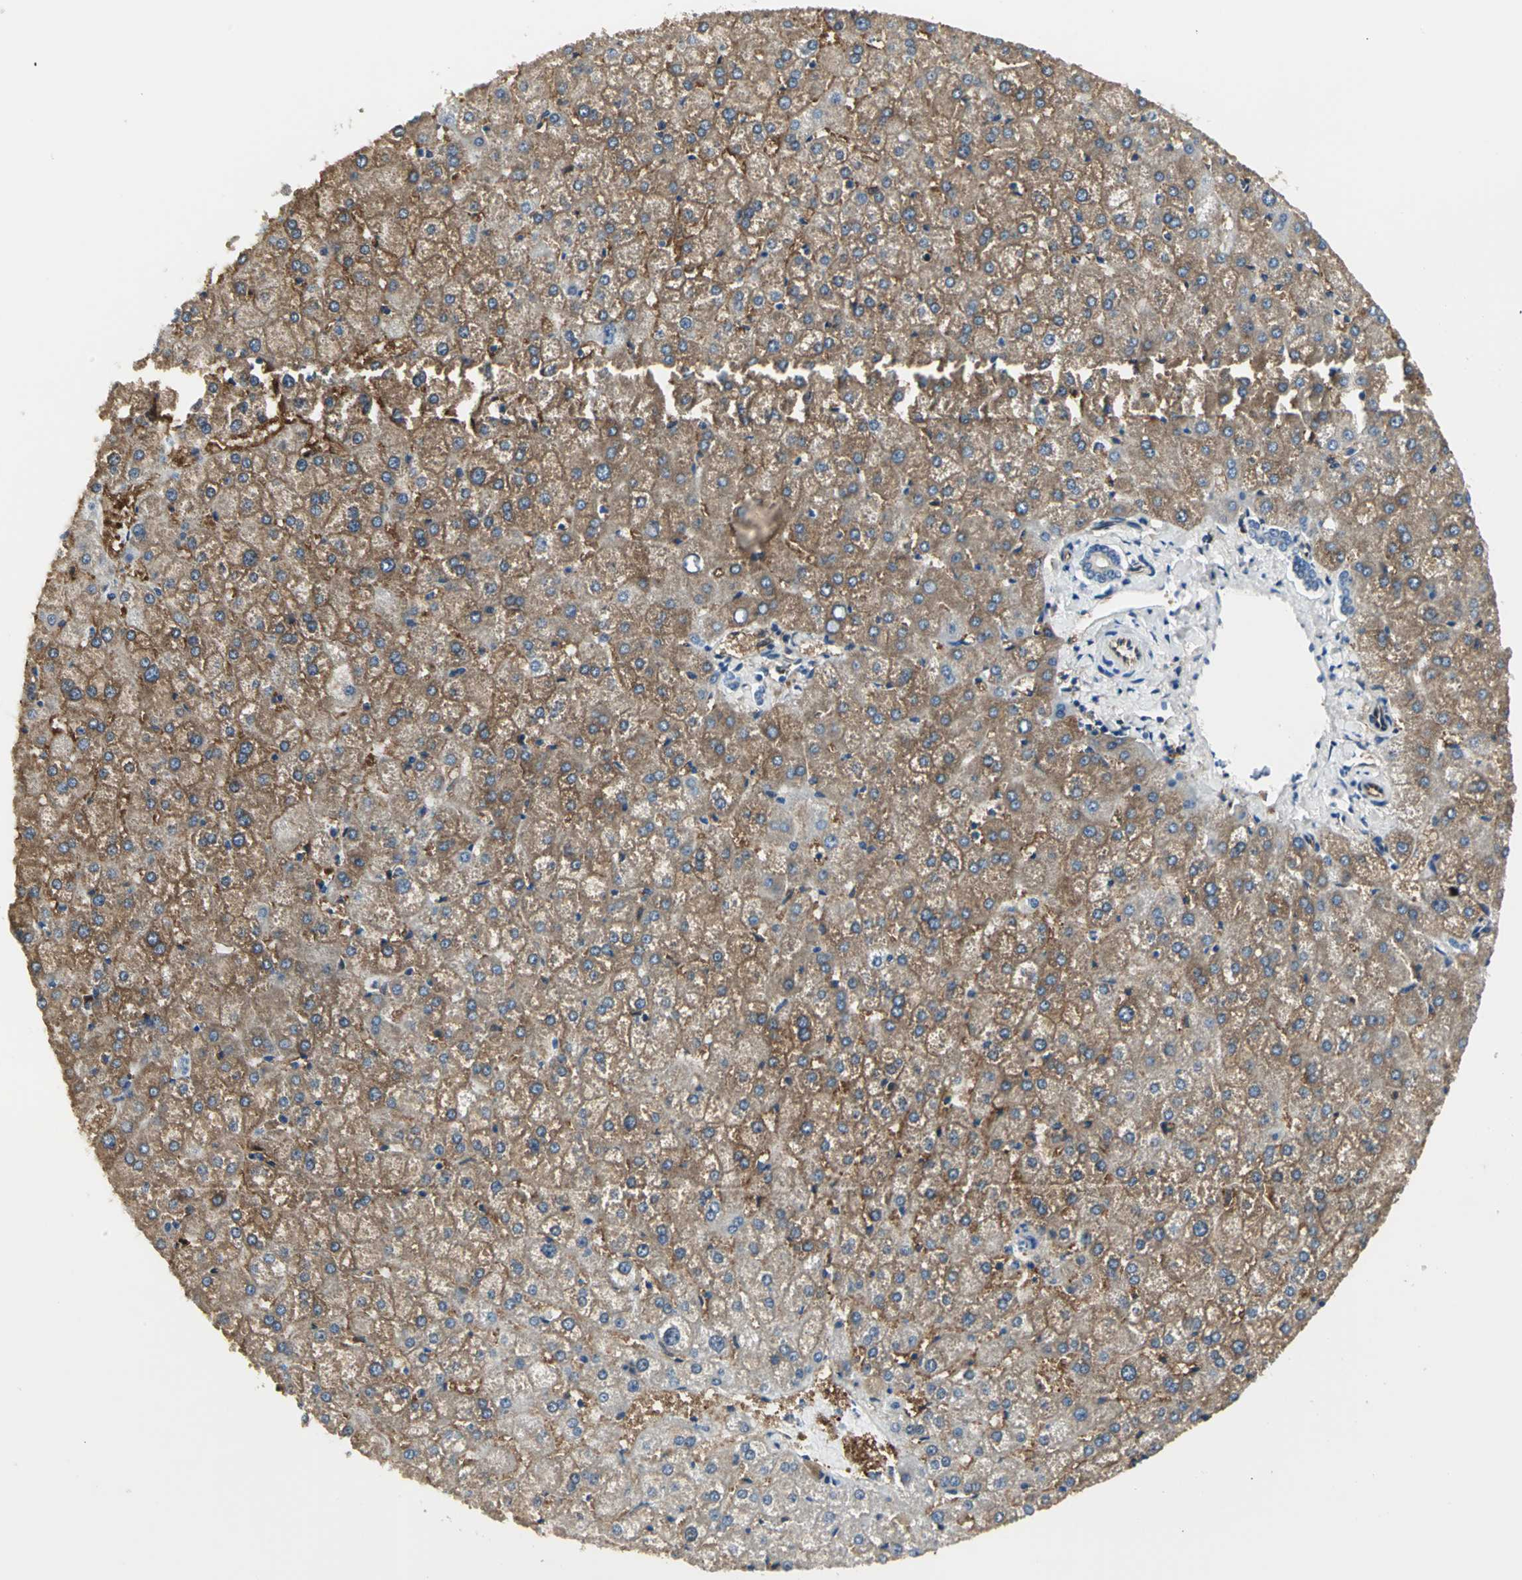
{"staining": {"intensity": "negative", "quantity": "none", "location": "none"}, "tissue": "liver", "cell_type": "Cholangiocytes", "image_type": "normal", "snomed": [{"axis": "morphology", "description": "Normal tissue, NOS"}, {"axis": "topography", "description": "Liver"}], "caption": "Protein analysis of benign liver demonstrates no significant expression in cholangiocytes.", "gene": "CHRNB1", "patient": {"sex": "female", "age": 32}}